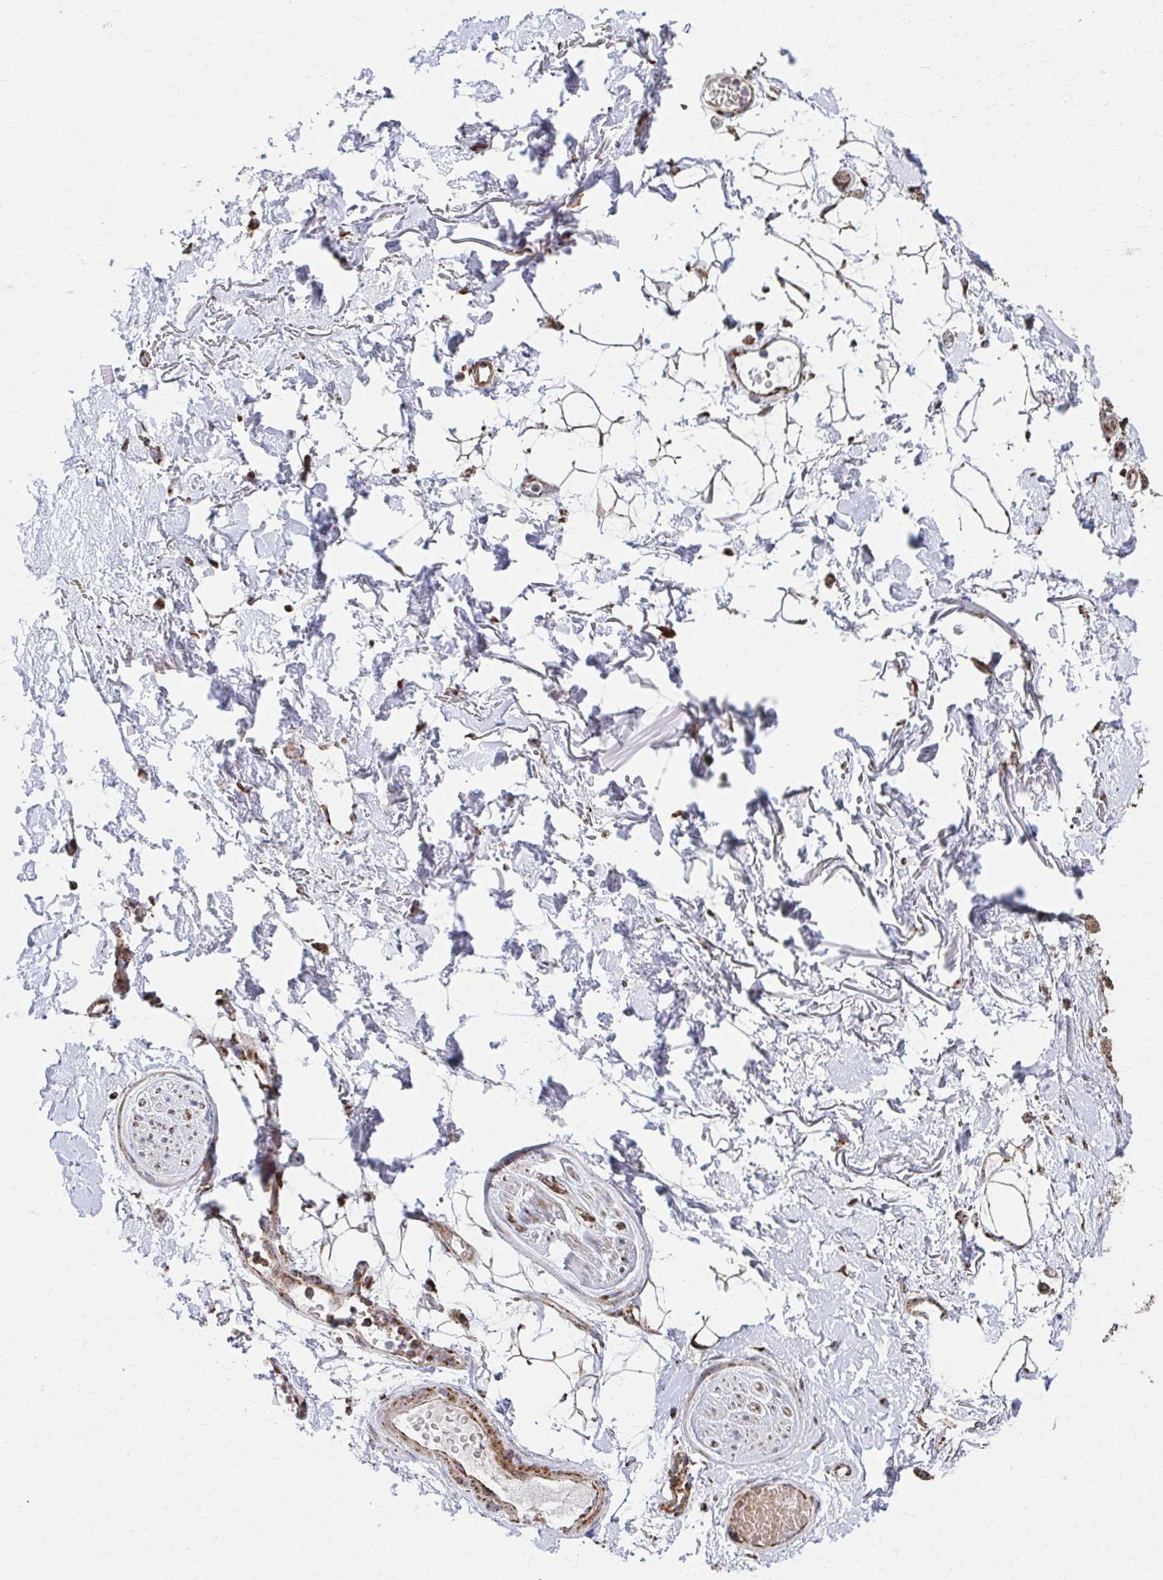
{"staining": {"intensity": "moderate", "quantity": "25%-75%", "location": "cytoplasmic/membranous"}, "tissue": "adipose tissue", "cell_type": "Adipocytes", "image_type": "normal", "snomed": [{"axis": "morphology", "description": "Normal tissue, NOS"}, {"axis": "topography", "description": "Anal"}, {"axis": "topography", "description": "Peripheral nerve tissue"}], "caption": "IHC photomicrograph of unremarkable adipose tissue stained for a protein (brown), which shows medium levels of moderate cytoplasmic/membranous staining in about 25%-75% of adipocytes.", "gene": "SAT1", "patient": {"sex": "male", "age": 78}}